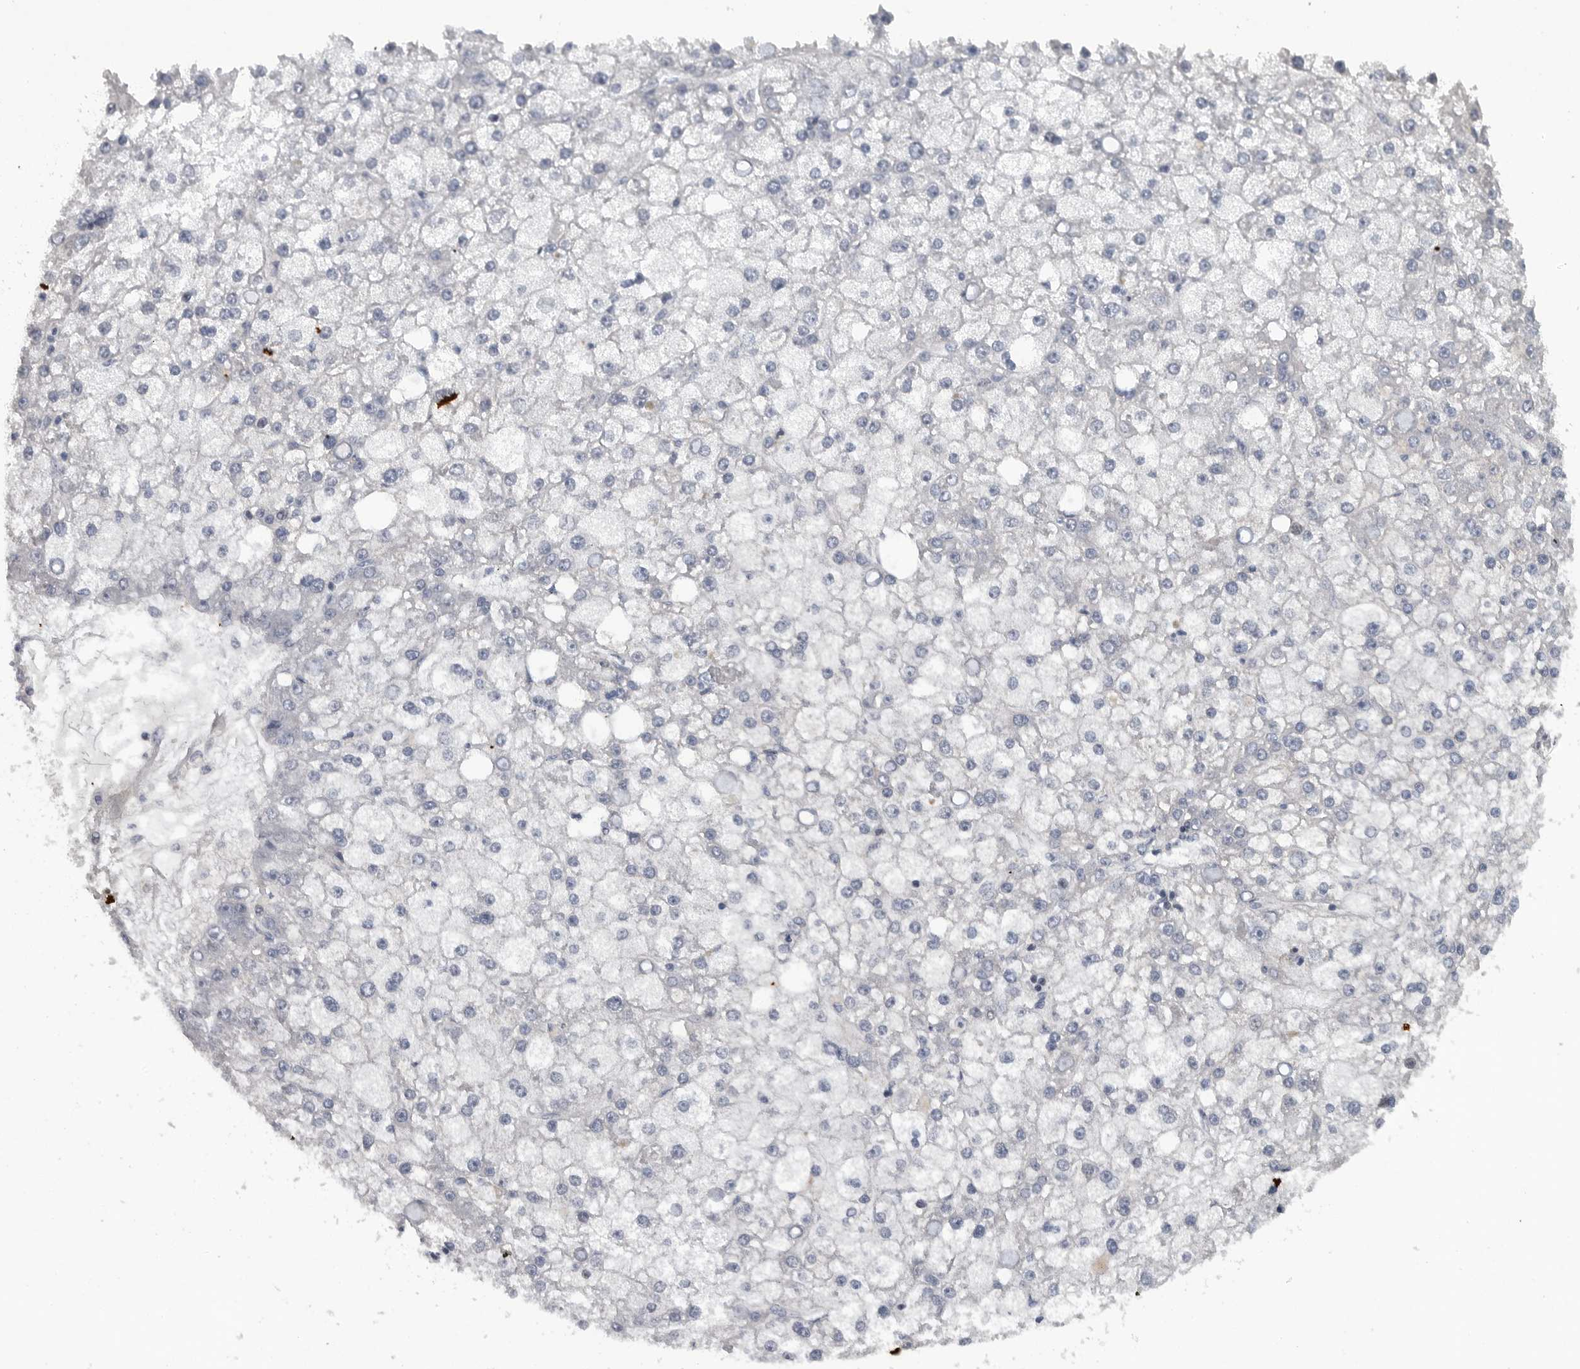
{"staining": {"intensity": "negative", "quantity": "none", "location": "none"}, "tissue": "liver cancer", "cell_type": "Tumor cells", "image_type": "cancer", "snomed": [{"axis": "morphology", "description": "Carcinoma, Hepatocellular, NOS"}, {"axis": "topography", "description": "Liver"}], "caption": "A histopathology image of hepatocellular carcinoma (liver) stained for a protein exhibits no brown staining in tumor cells.", "gene": "TMPRSS11F", "patient": {"sex": "male", "age": 67}}